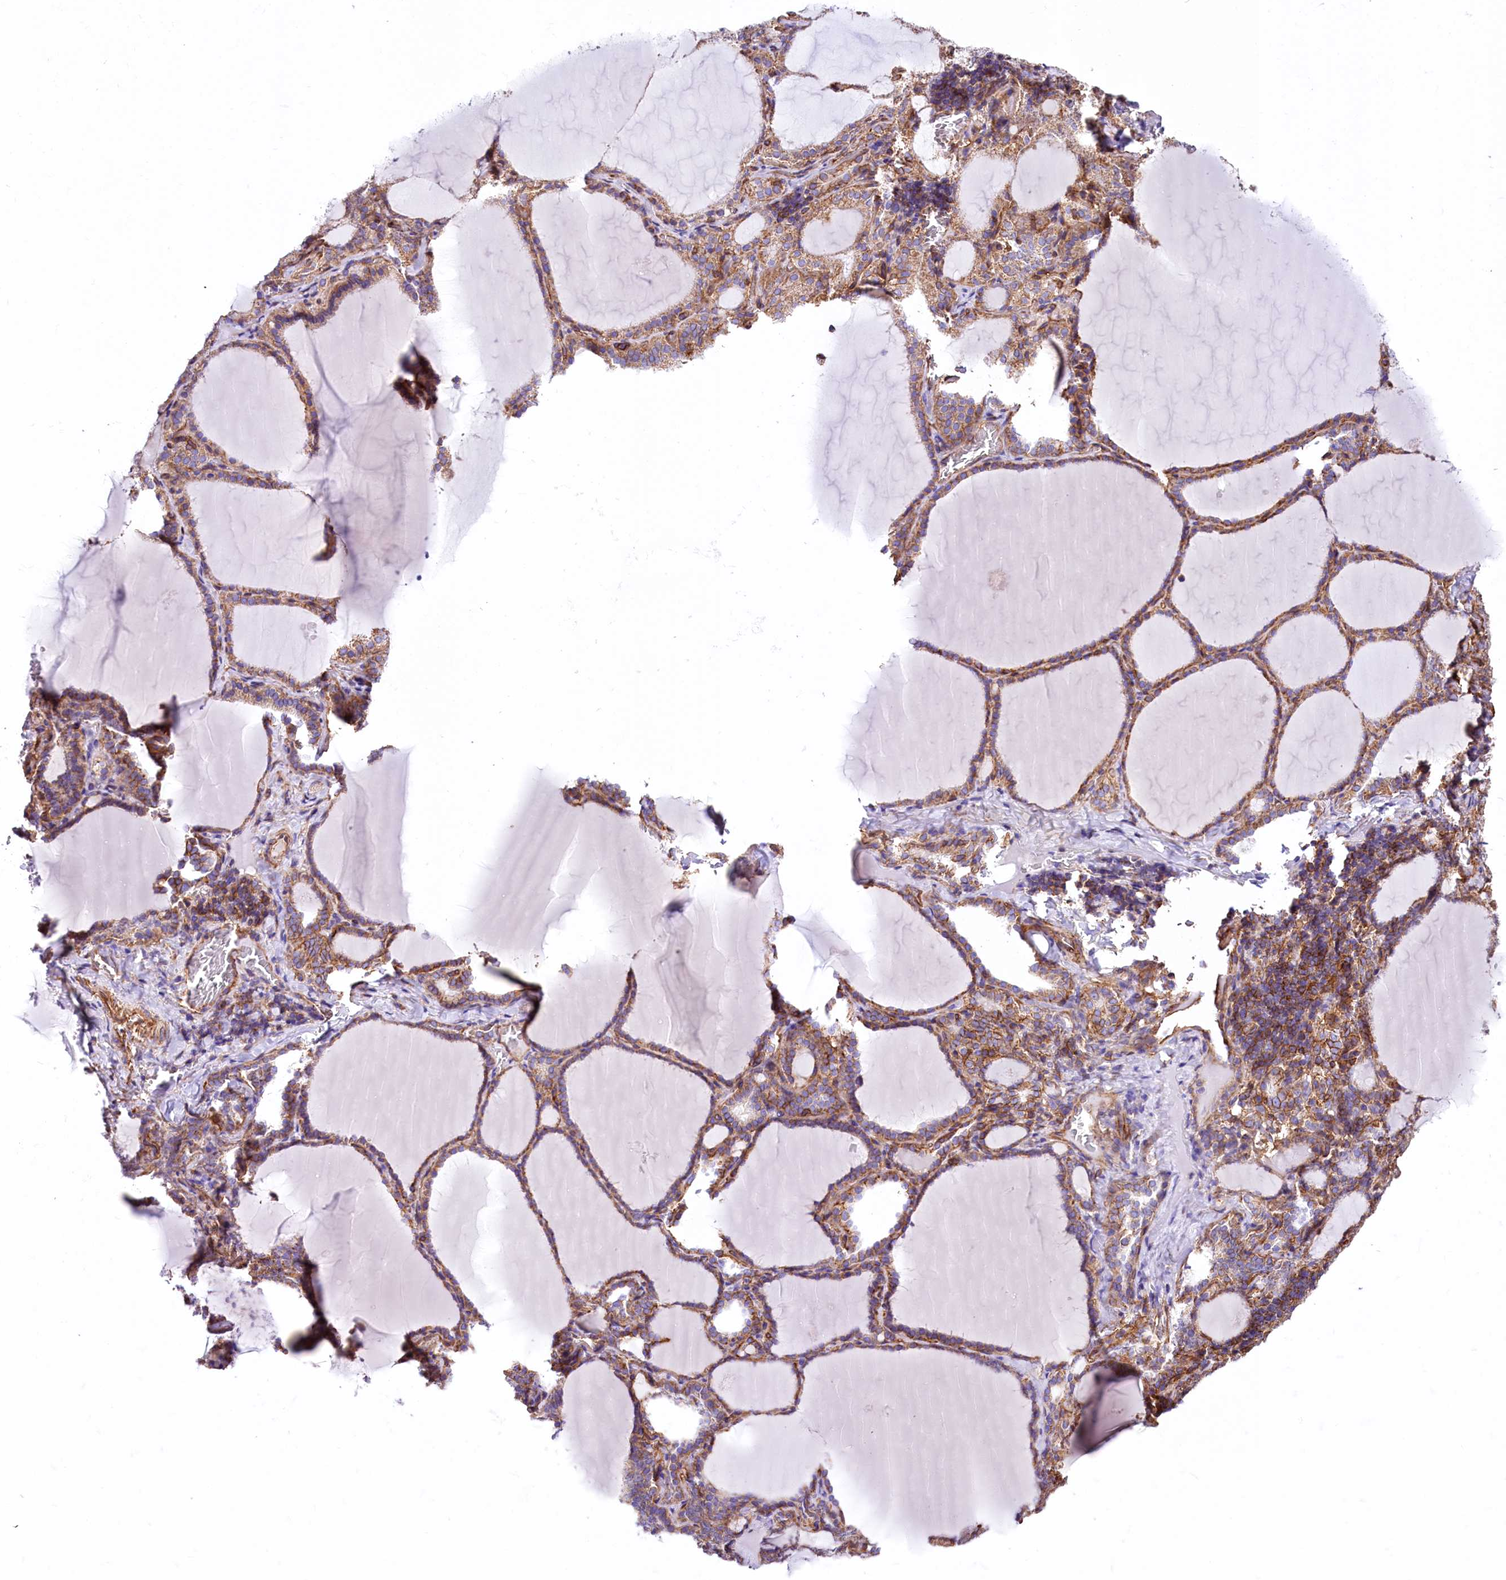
{"staining": {"intensity": "moderate", "quantity": ">75%", "location": "cytoplasmic/membranous"}, "tissue": "thyroid gland", "cell_type": "Glandular cells", "image_type": "normal", "snomed": [{"axis": "morphology", "description": "Normal tissue, NOS"}, {"axis": "topography", "description": "Thyroid gland"}], "caption": "A medium amount of moderate cytoplasmic/membranous positivity is seen in approximately >75% of glandular cells in normal thyroid gland. (DAB (3,3'-diaminobenzidine) IHC with brightfield microscopy, high magnification).", "gene": "ATP2B4", "patient": {"sex": "female", "age": 39}}